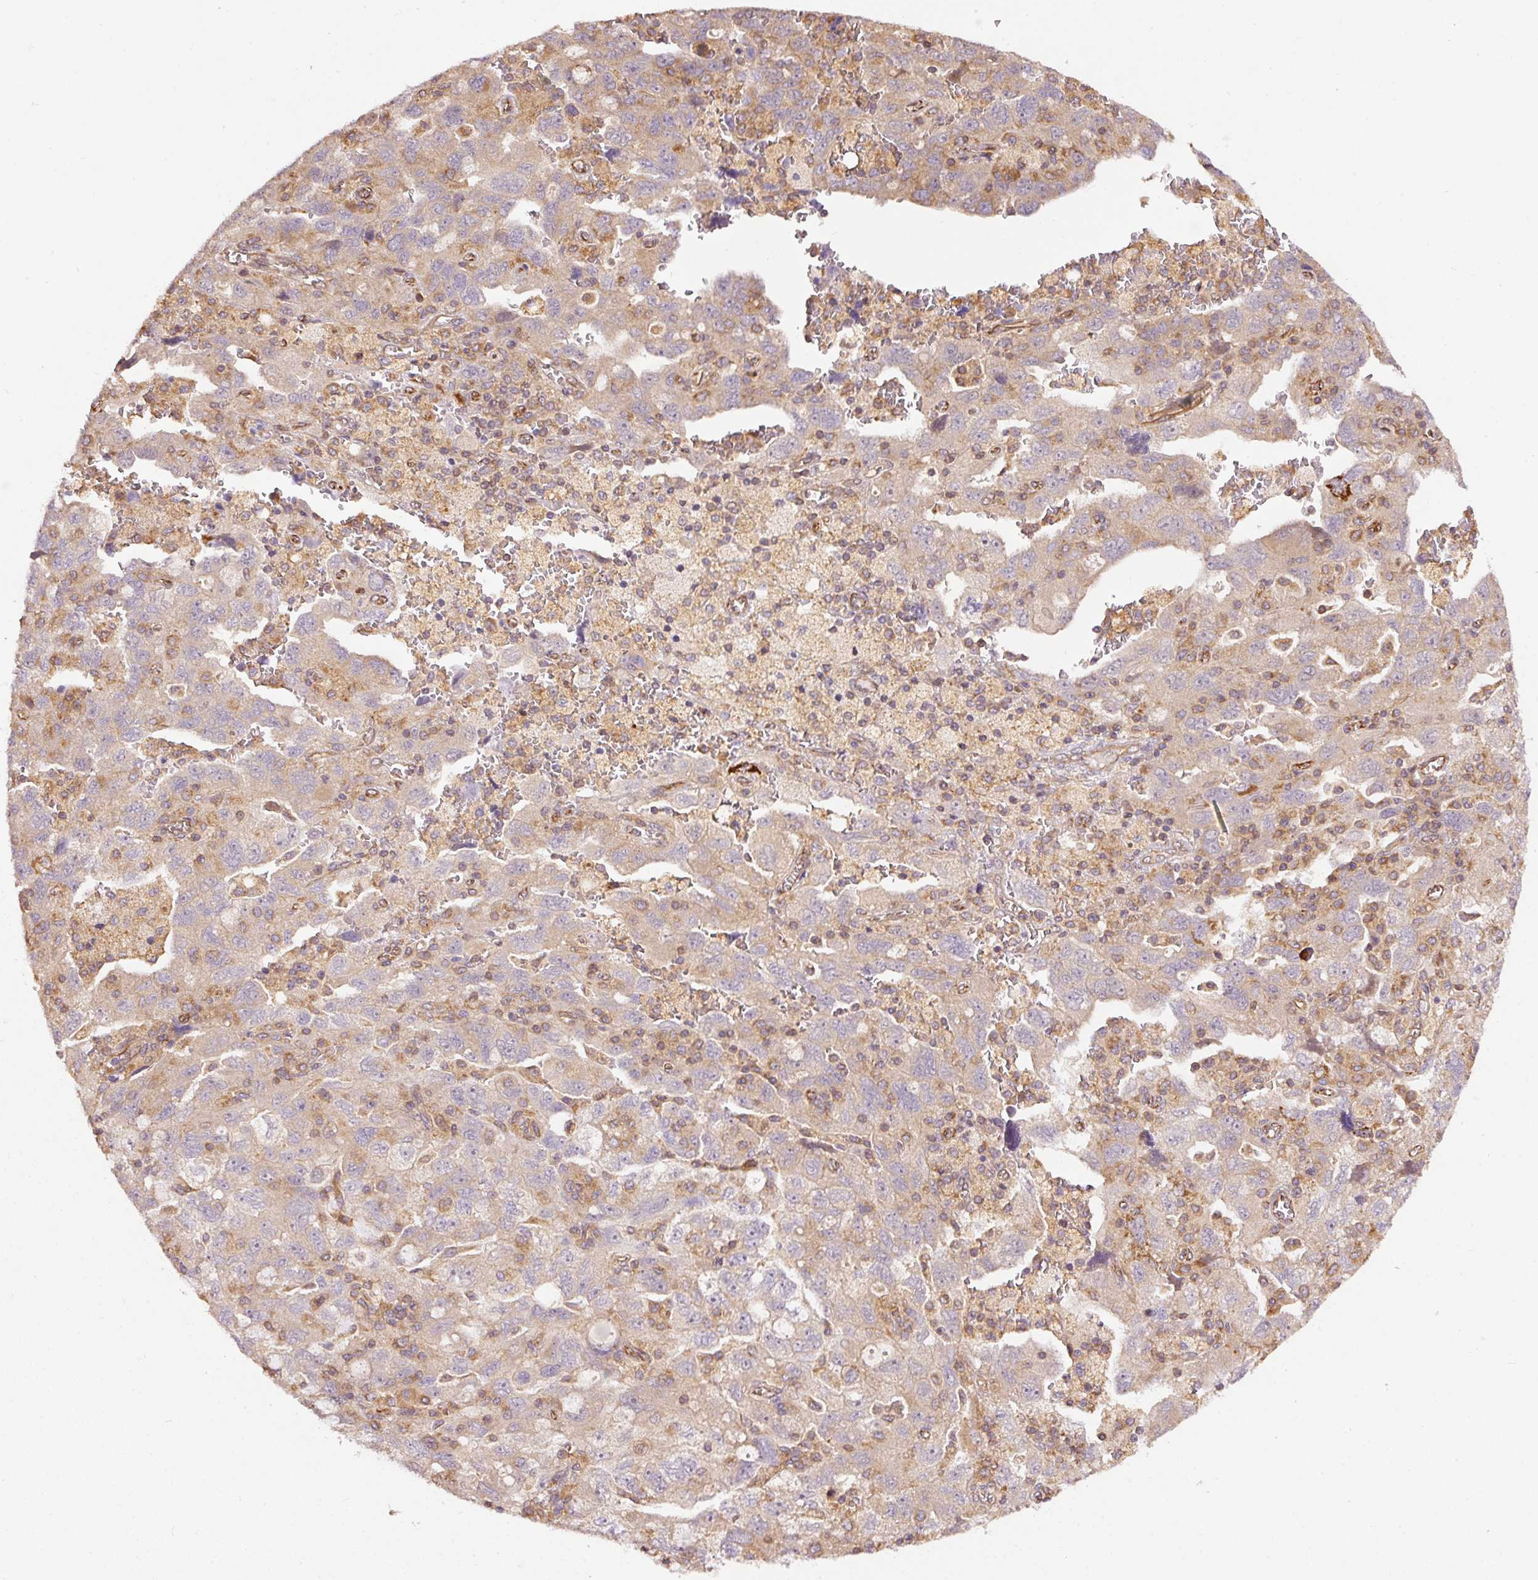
{"staining": {"intensity": "weak", "quantity": "<25%", "location": "cytoplasmic/membranous"}, "tissue": "ovarian cancer", "cell_type": "Tumor cells", "image_type": "cancer", "snomed": [{"axis": "morphology", "description": "Carcinoma, NOS"}, {"axis": "morphology", "description": "Cystadenocarcinoma, serous, NOS"}, {"axis": "topography", "description": "Ovary"}], "caption": "Protein analysis of ovarian carcinoma exhibits no significant expression in tumor cells. (Brightfield microscopy of DAB (3,3'-diaminobenzidine) immunohistochemistry at high magnification).", "gene": "PCK2", "patient": {"sex": "female", "age": 69}}